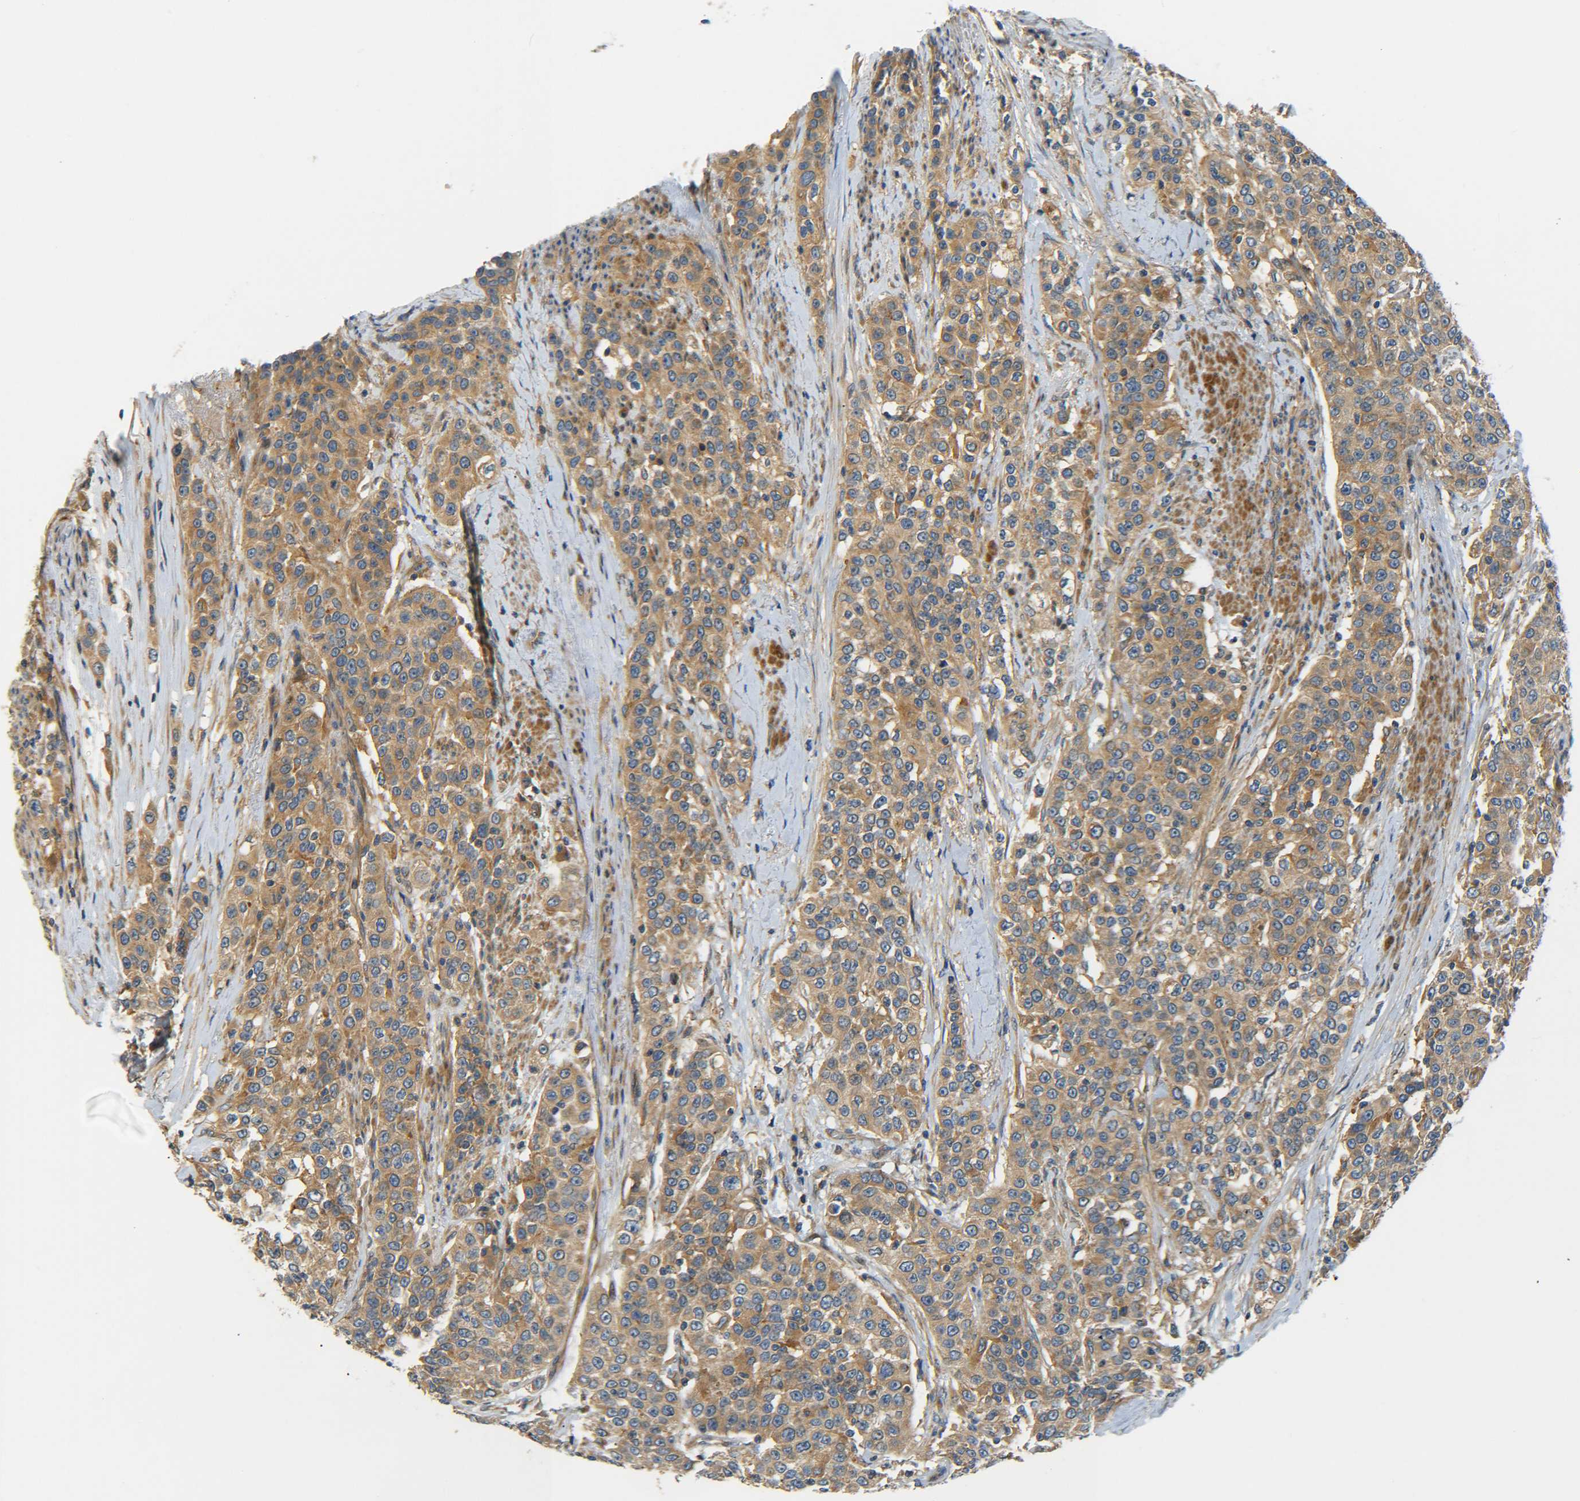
{"staining": {"intensity": "moderate", "quantity": ">75%", "location": "cytoplasmic/membranous"}, "tissue": "urothelial cancer", "cell_type": "Tumor cells", "image_type": "cancer", "snomed": [{"axis": "morphology", "description": "Urothelial carcinoma, High grade"}, {"axis": "topography", "description": "Urinary bladder"}], "caption": "There is medium levels of moderate cytoplasmic/membranous expression in tumor cells of urothelial cancer, as demonstrated by immunohistochemical staining (brown color).", "gene": "LRCH3", "patient": {"sex": "female", "age": 80}}